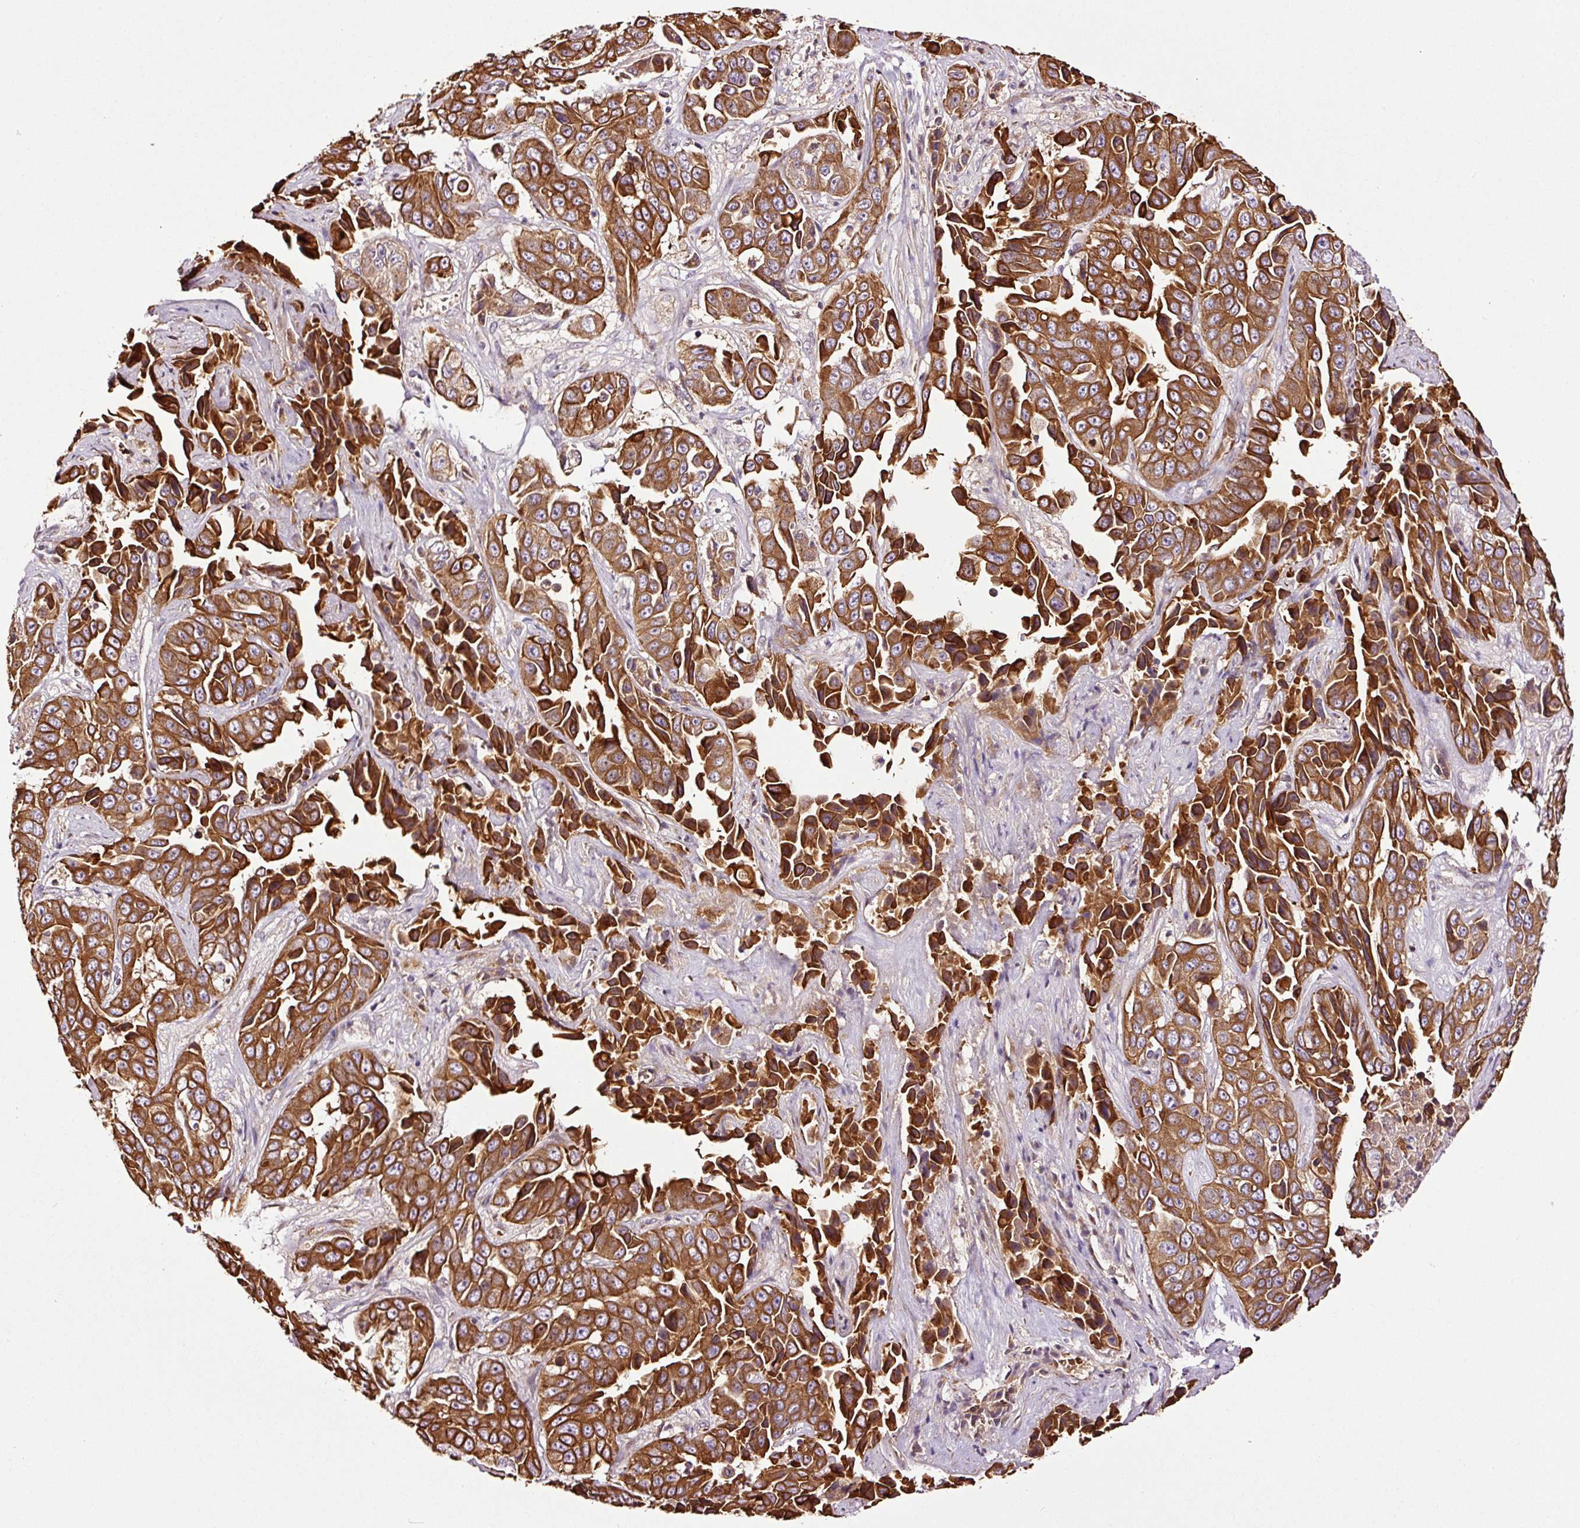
{"staining": {"intensity": "strong", "quantity": ">75%", "location": "cytoplasmic/membranous"}, "tissue": "liver cancer", "cell_type": "Tumor cells", "image_type": "cancer", "snomed": [{"axis": "morphology", "description": "Cholangiocarcinoma"}, {"axis": "topography", "description": "Liver"}], "caption": "A photomicrograph of liver cancer stained for a protein demonstrates strong cytoplasmic/membranous brown staining in tumor cells. (Brightfield microscopy of DAB IHC at high magnification).", "gene": "PGLYRP2", "patient": {"sex": "female", "age": 52}}